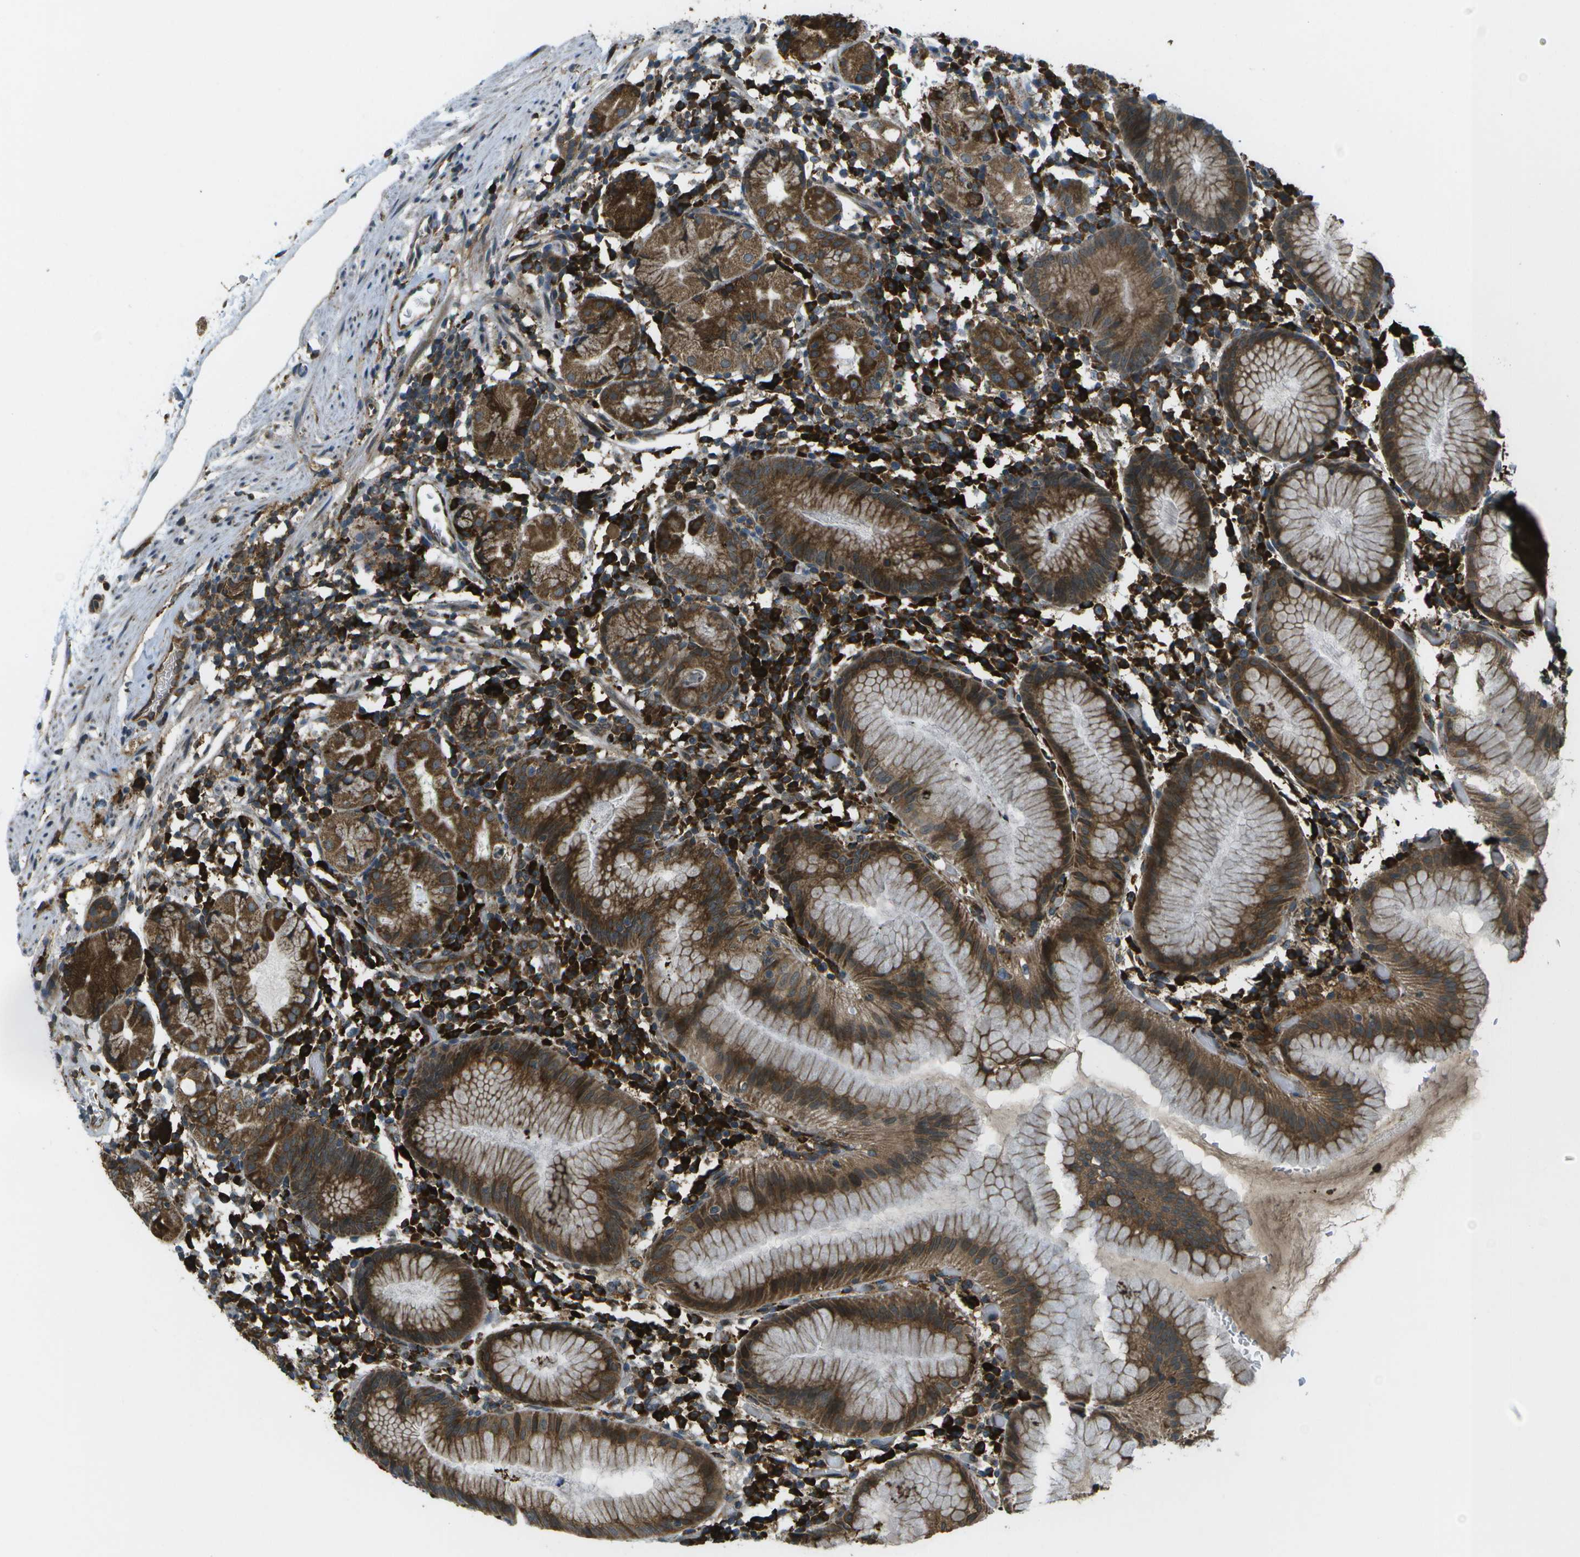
{"staining": {"intensity": "strong", "quantity": ">75%", "location": "cytoplasmic/membranous"}, "tissue": "stomach", "cell_type": "Glandular cells", "image_type": "normal", "snomed": [{"axis": "morphology", "description": "Normal tissue, NOS"}, {"axis": "topography", "description": "Stomach"}, {"axis": "topography", "description": "Stomach, lower"}], "caption": "Strong cytoplasmic/membranous protein staining is appreciated in approximately >75% of glandular cells in stomach.", "gene": "USP30", "patient": {"sex": "female", "age": 75}}